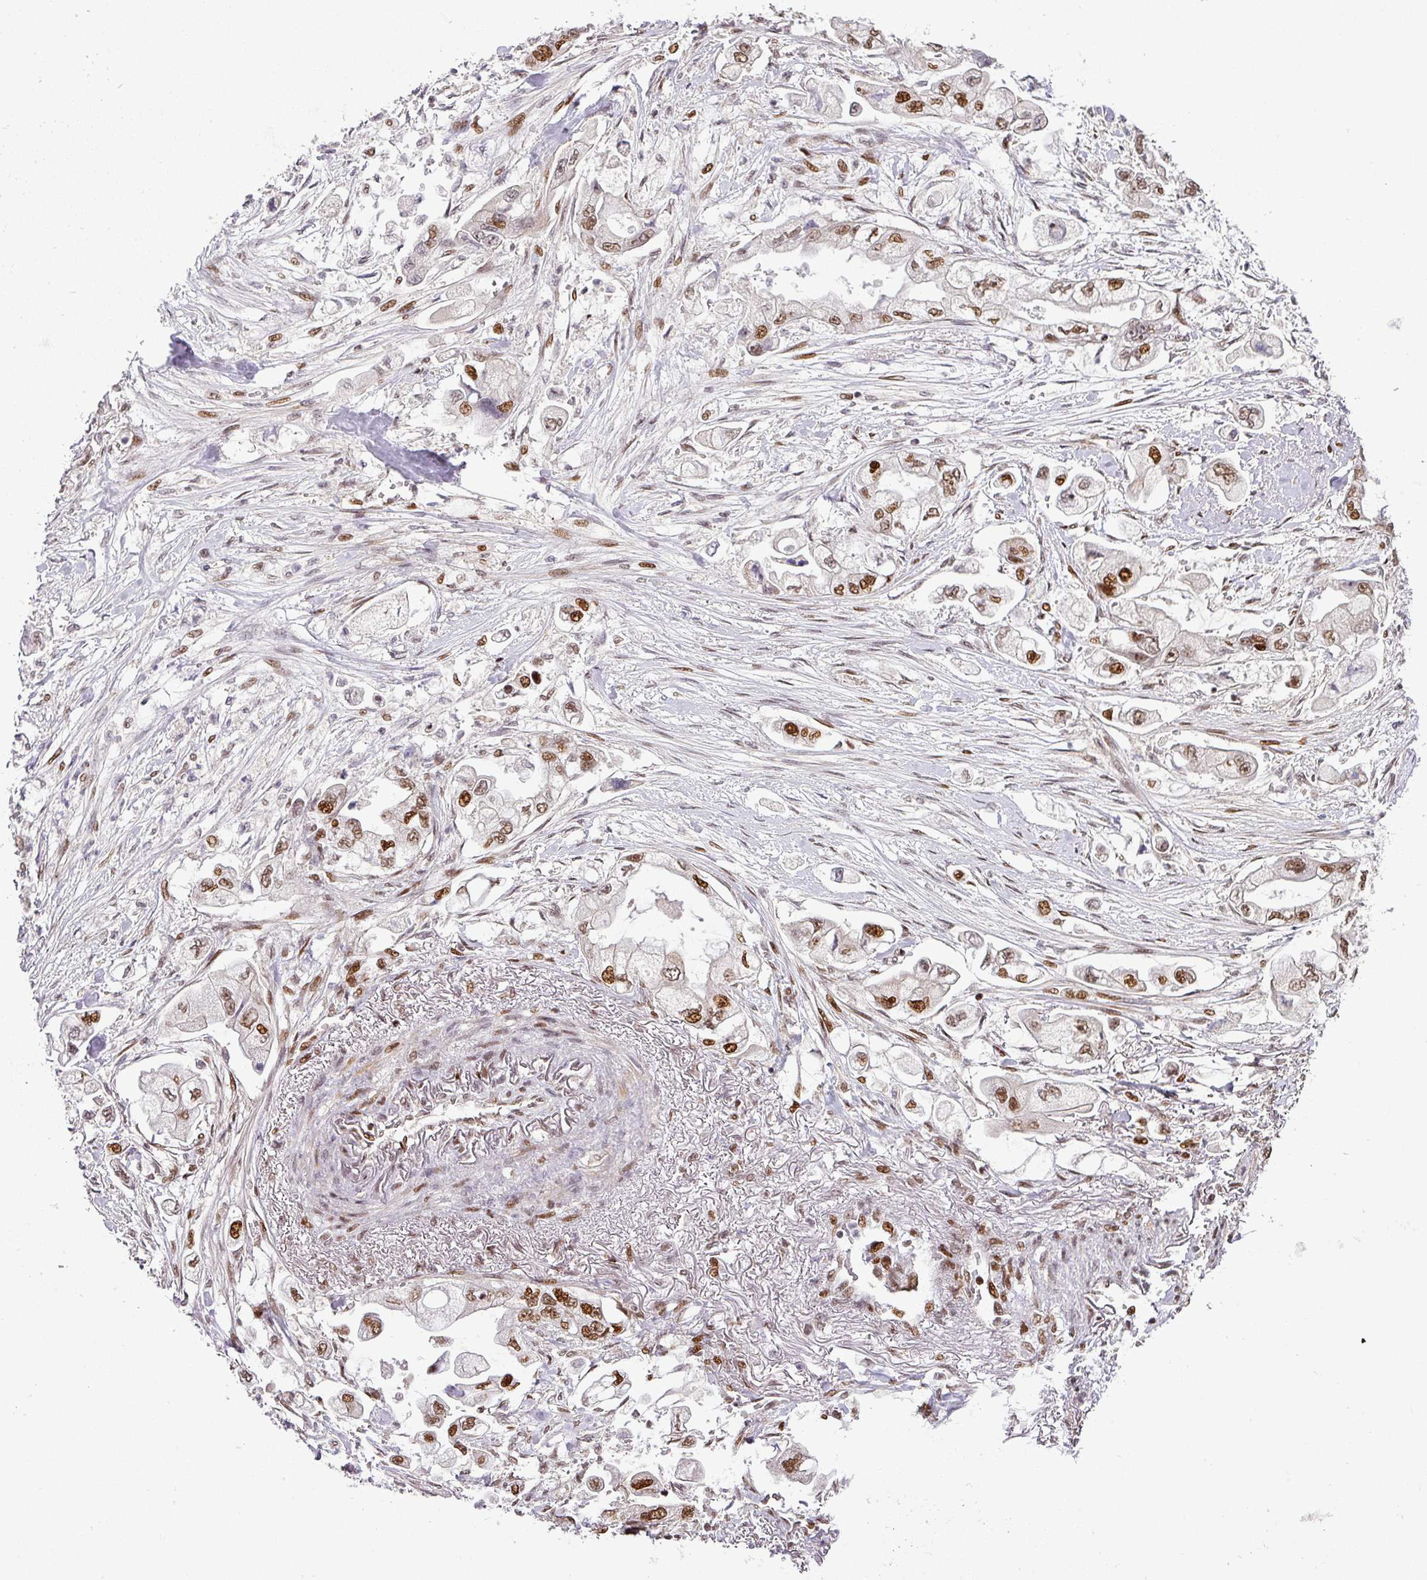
{"staining": {"intensity": "strong", "quantity": "25%-75%", "location": "nuclear"}, "tissue": "stomach cancer", "cell_type": "Tumor cells", "image_type": "cancer", "snomed": [{"axis": "morphology", "description": "Adenocarcinoma, NOS"}, {"axis": "topography", "description": "Stomach"}], "caption": "Adenocarcinoma (stomach) was stained to show a protein in brown. There is high levels of strong nuclear expression in approximately 25%-75% of tumor cells.", "gene": "MYSM1", "patient": {"sex": "male", "age": 62}}